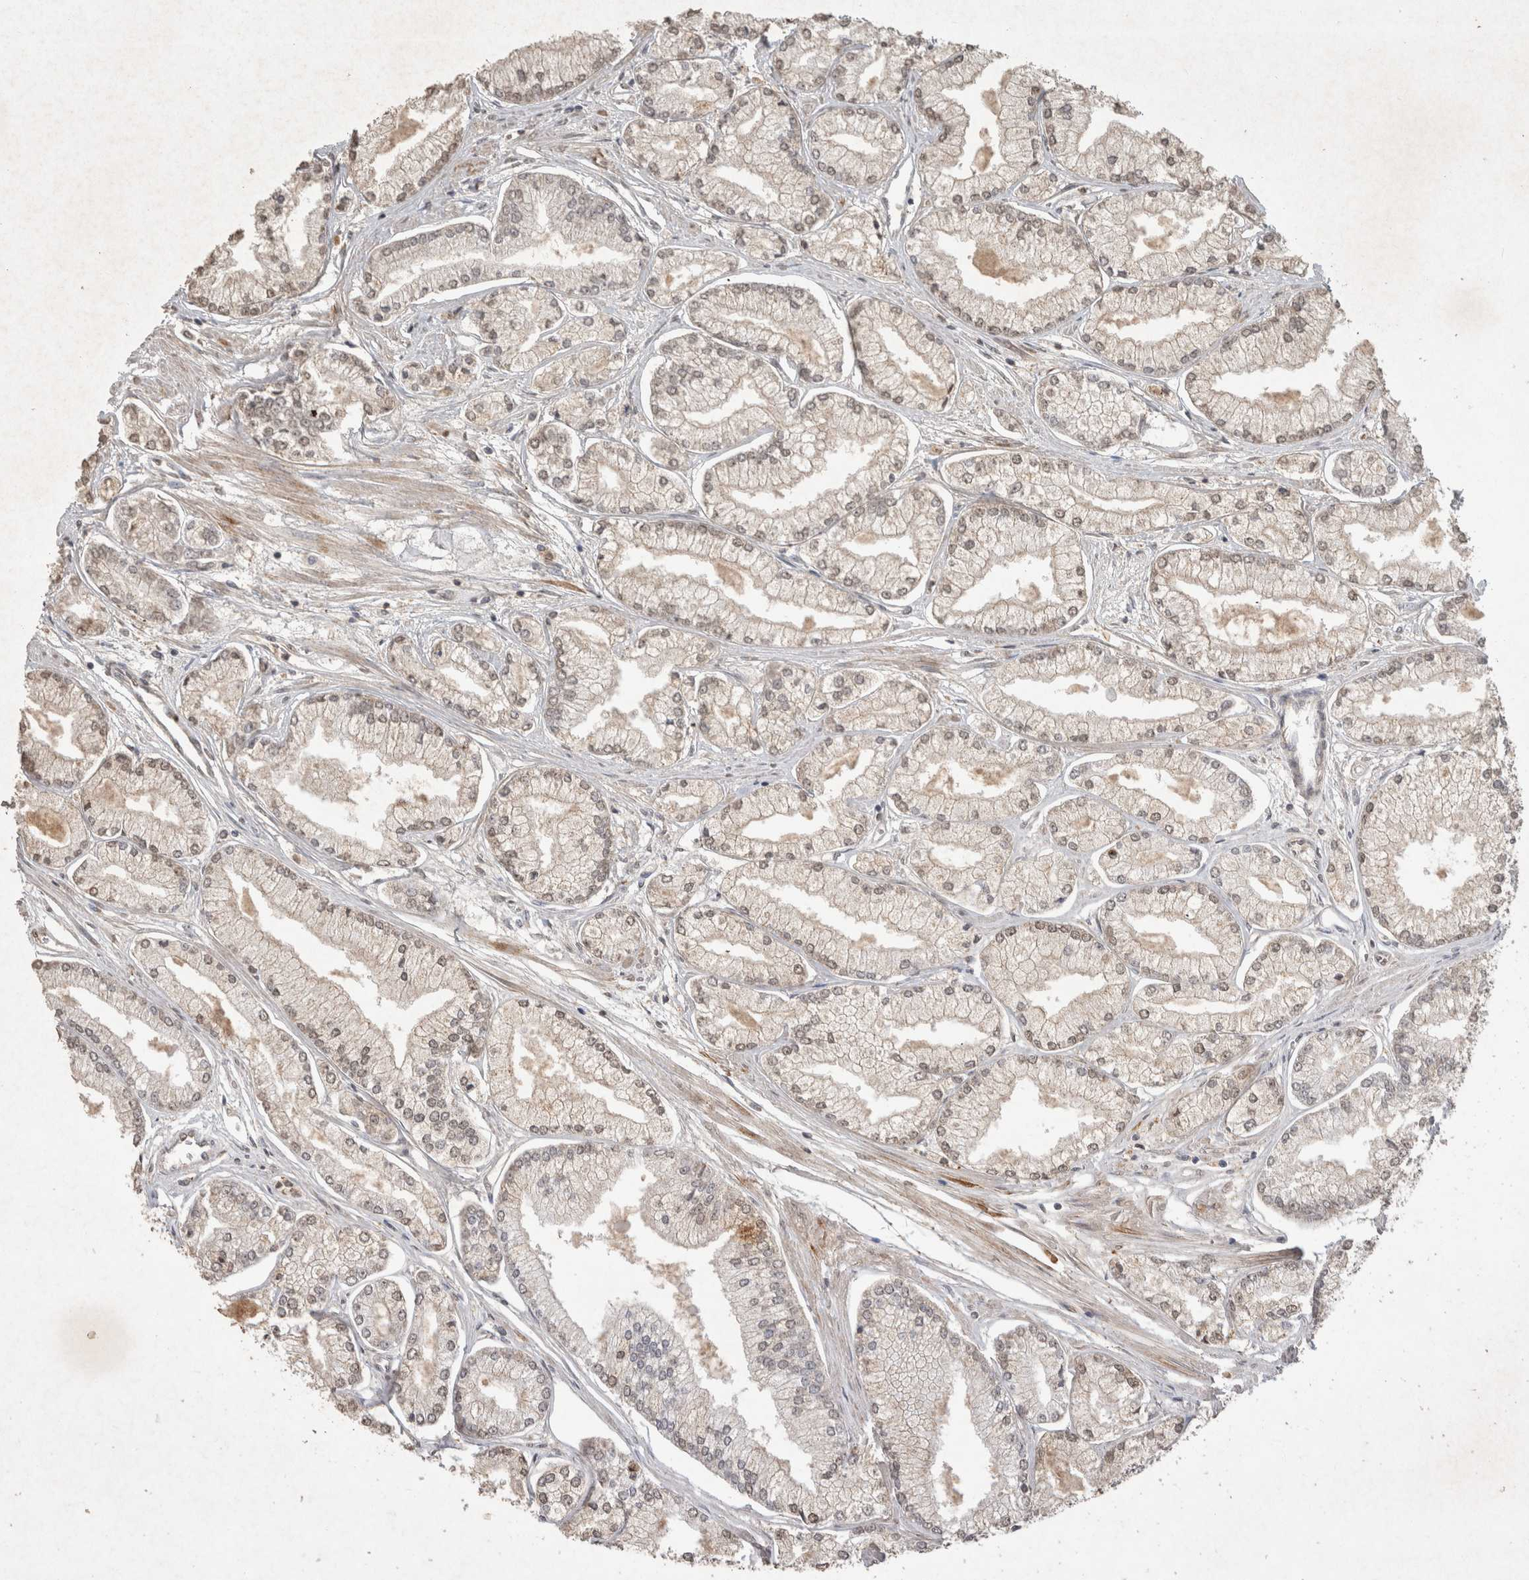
{"staining": {"intensity": "weak", "quantity": "25%-75%", "location": "nuclear"}, "tissue": "prostate cancer", "cell_type": "Tumor cells", "image_type": "cancer", "snomed": [{"axis": "morphology", "description": "Adenocarcinoma, Low grade"}, {"axis": "topography", "description": "Prostate"}], "caption": "Low-grade adenocarcinoma (prostate) tissue displays weak nuclear staining in about 25%-75% of tumor cells", "gene": "FAM3A", "patient": {"sex": "male", "age": 52}}